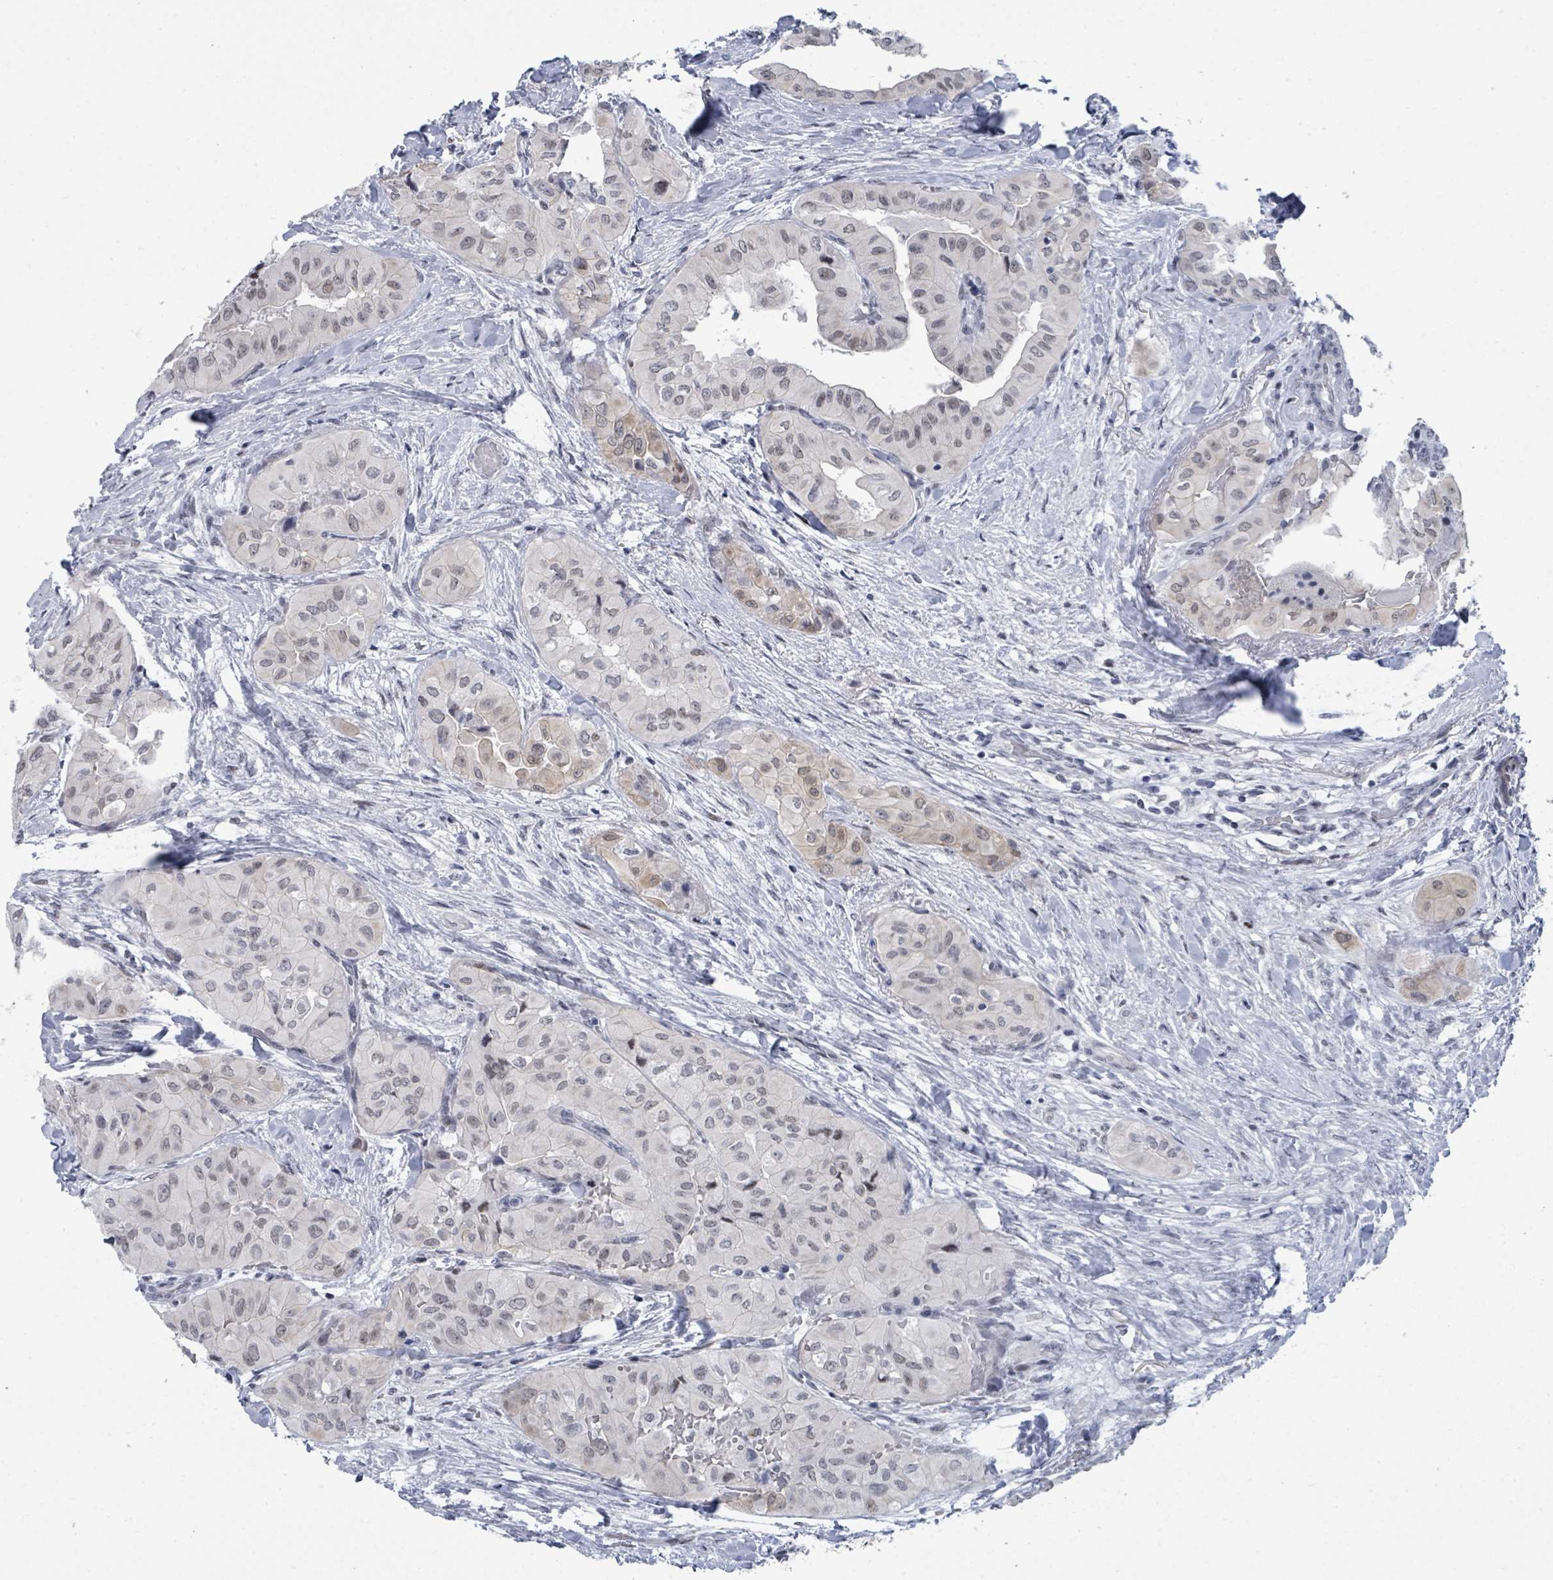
{"staining": {"intensity": "weak", "quantity": "25%-75%", "location": "nuclear"}, "tissue": "head and neck cancer", "cell_type": "Tumor cells", "image_type": "cancer", "snomed": [{"axis": "morphology", "description": "Adenocarcinoma, NOS"}, {"axis": "topography", "description": "Head-Neck"}], "caption": "Protein expression analysis of adenocarcinoma (head and neck) displays weak nuclear positivity in approximately 25%-75% of tumor cells. The staining was performed using DAB (3,3'-diaminobenzidine) to visualize the protein expression in brown, while the nuclei were stained in blue with hematoxylin (Magnification: 20x).", "gene": "CT45A5", "patient": {"sex": "male", "age": 66}}